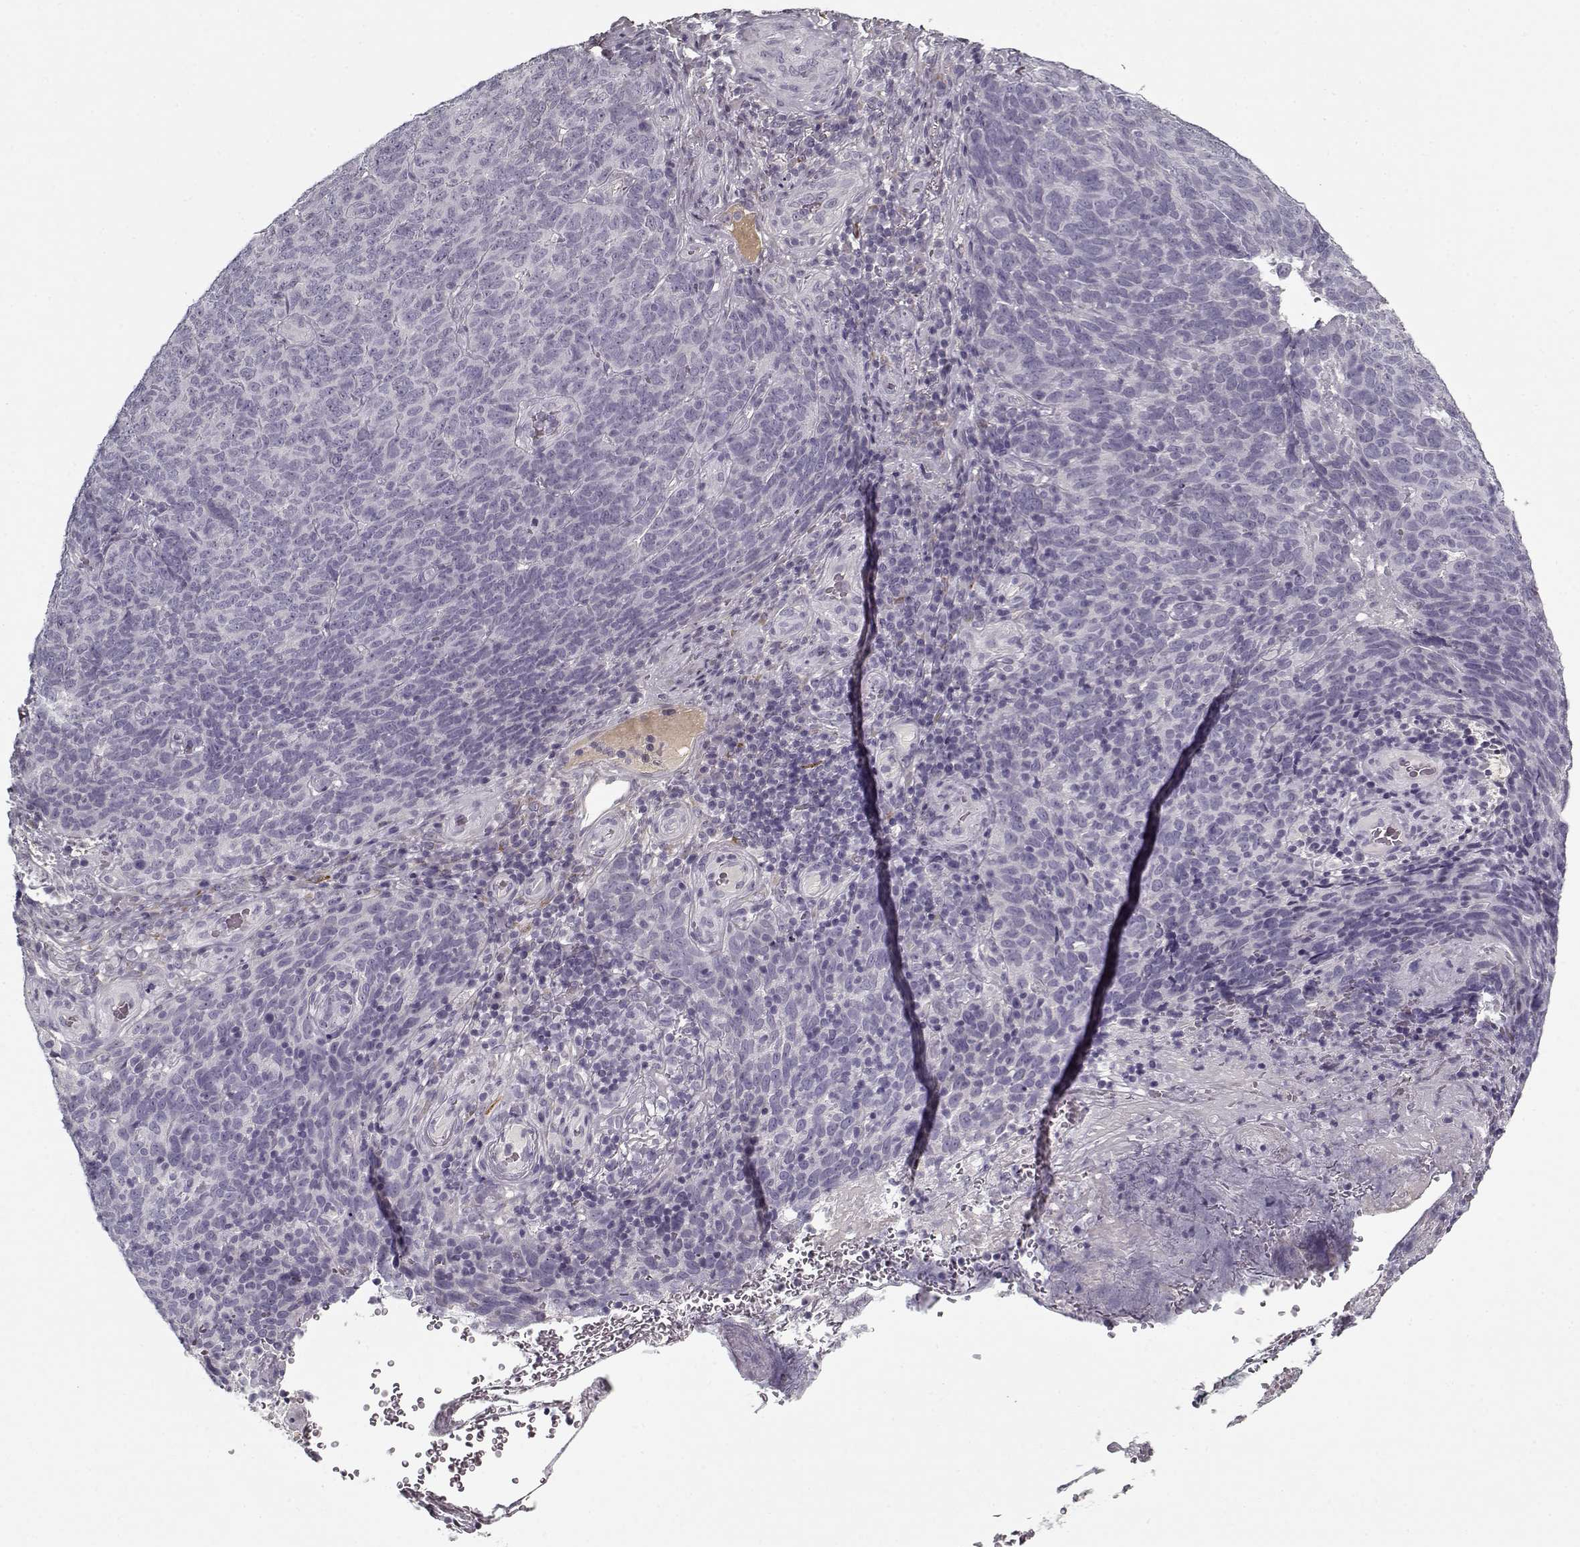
{"staining": {"intensity": "negative", "quantity": "none", "location": "none"}, "tissue": "skin cancer", "cell_type": "Tumor cells", "image_type": "cancer", "snomed": [{"axis": "morphology", "description": "Squamous cell carcinoma, NOS"}, {"axis": "topography", "description": "Skin"}, {"axis": "topography", "description": "Anal"}], "caption": "Immunohistochemical staining of skin cancer (squamous cell carcinoma) shows no significant staining in tumor cells.", "gene": "LUM", "patient": {"sex": "female", "age": 51}}